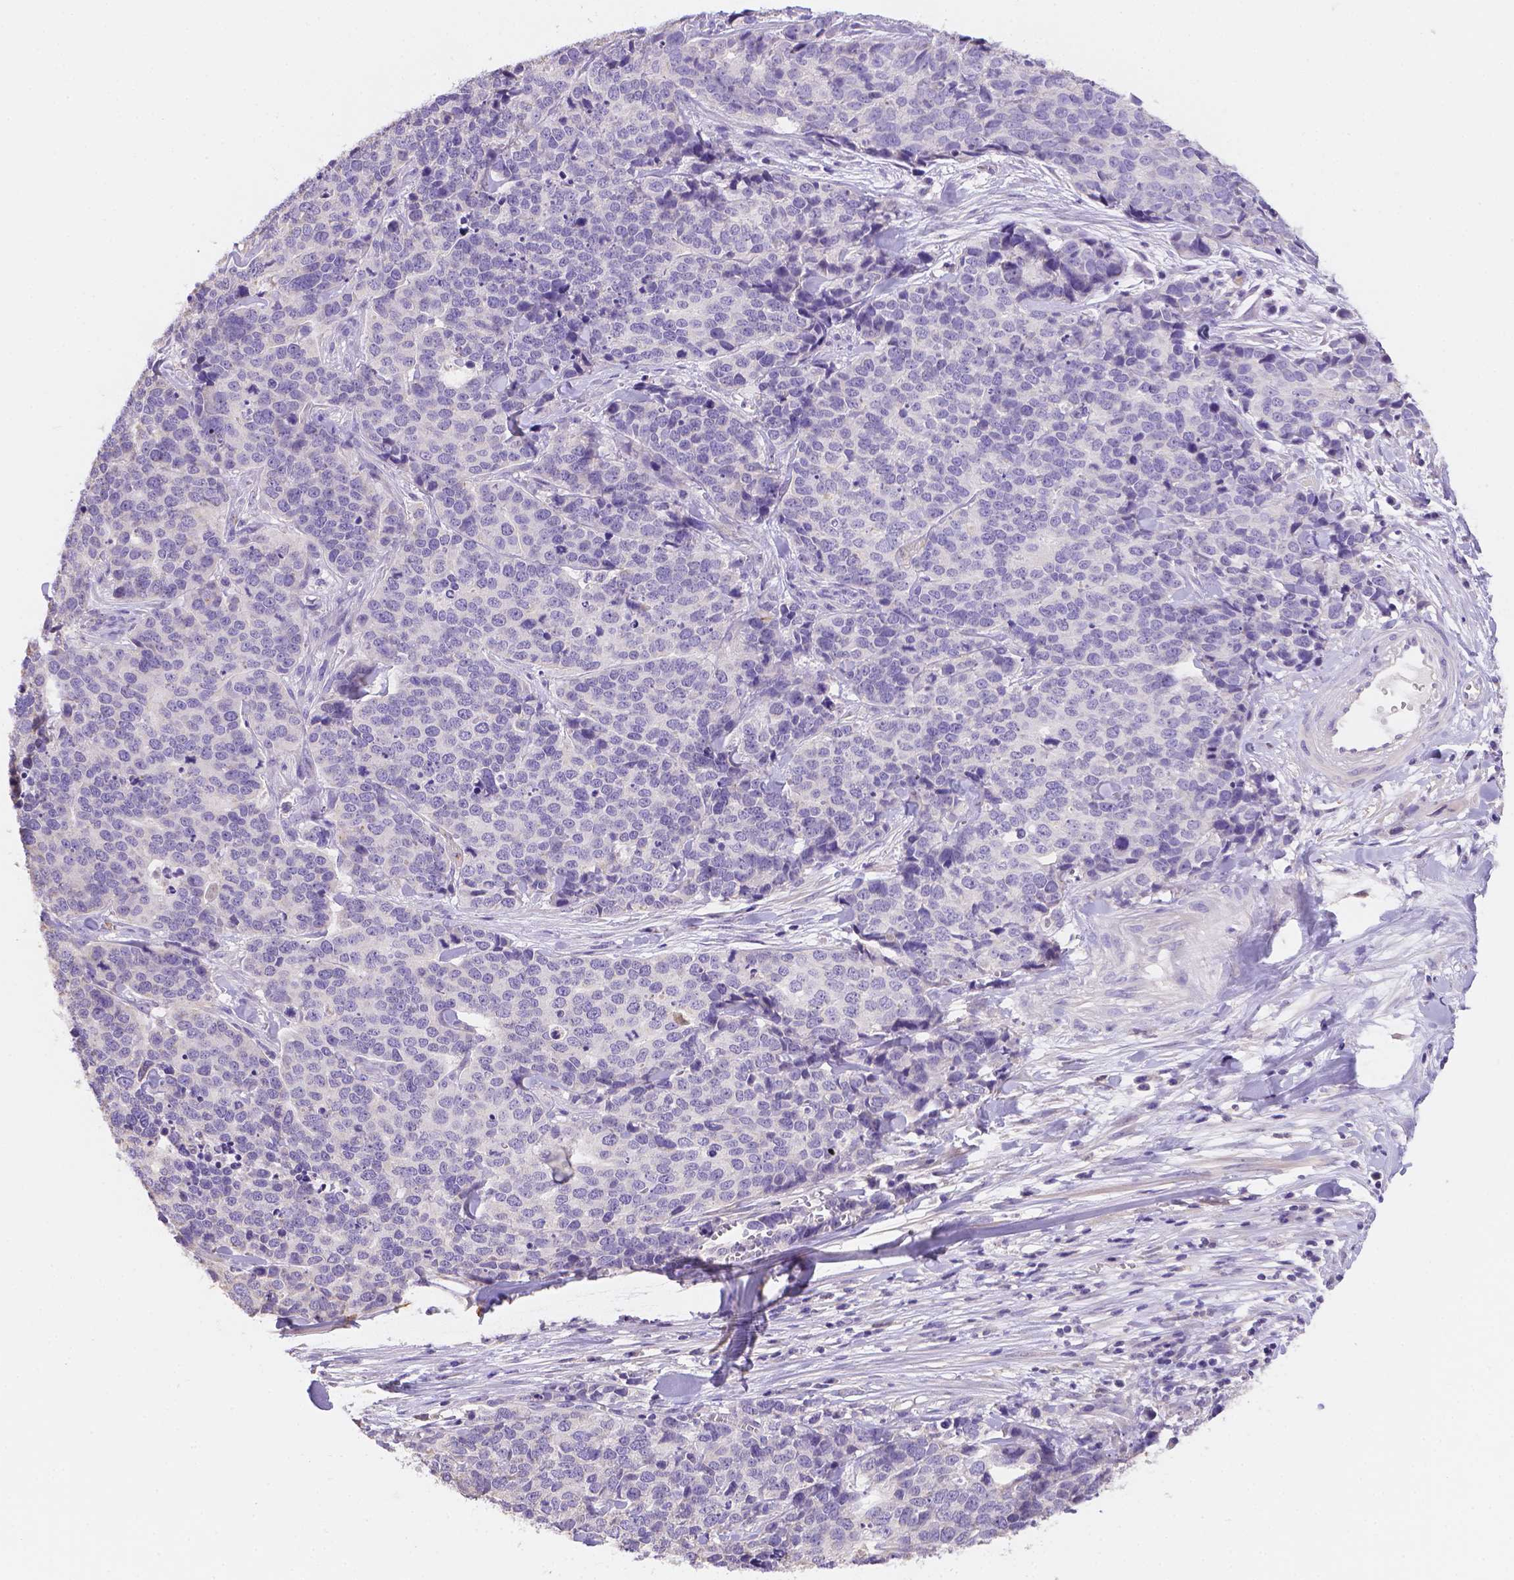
{"staining": {"intensity": "negative", "quantity": "none", "location": "none"}, "tissue": "ovarian cancer", "cell_type": "Tumor cells", "image_type": "cancer", "snomed": [{"axis": "morphology", "description": "Carcinoma, endometroid"}, {"axis": "topography", "description": "Ovary"}], "caption": "DAB immunohistochemical staining of human ovarian cancer exhibits no significant expression in tumor cells.", "gene": "NXPE2", "patient": {"sex": "female", "age": 65}}